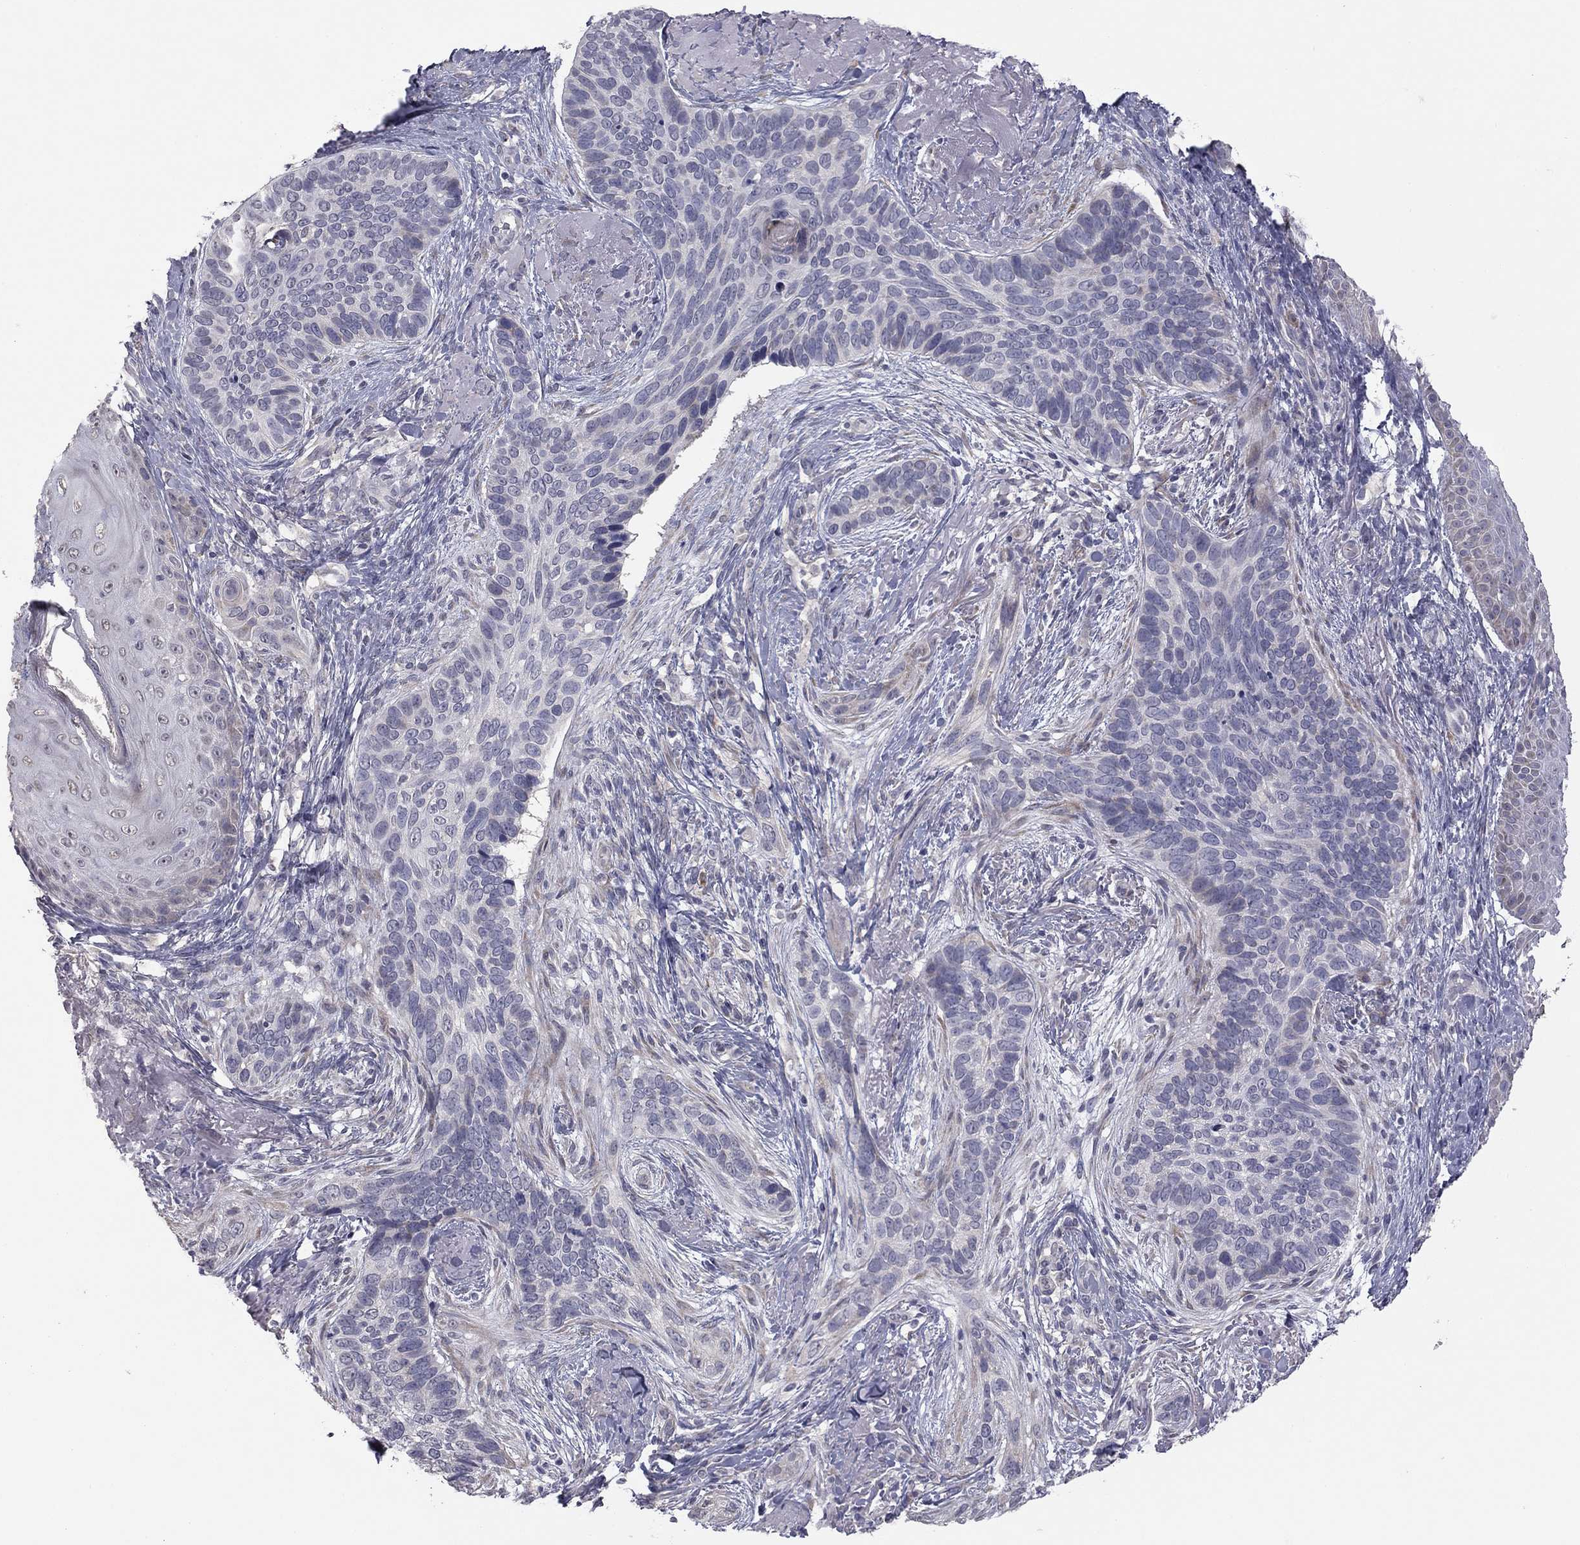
{"staining": {"intensity": "negative", "quantity": "none", "location": "none"}, "tissue": "skin cancer", "cell_type": "Tumor cells", "image_type": "cancer", "snomed": [{"axis": "morphology", "description": "Basal cell carcinoma"}, {"axis": "topography", "description": "Skin"}], "caption": "A high-resolution photomicrograph shows immunohistochemistry staining of skin cancer (basal cell carcinoma), which shows no significant positivity in tumor cells.", "gene": "PRRT2", "patient": {"sex": "male", "age": 91}}